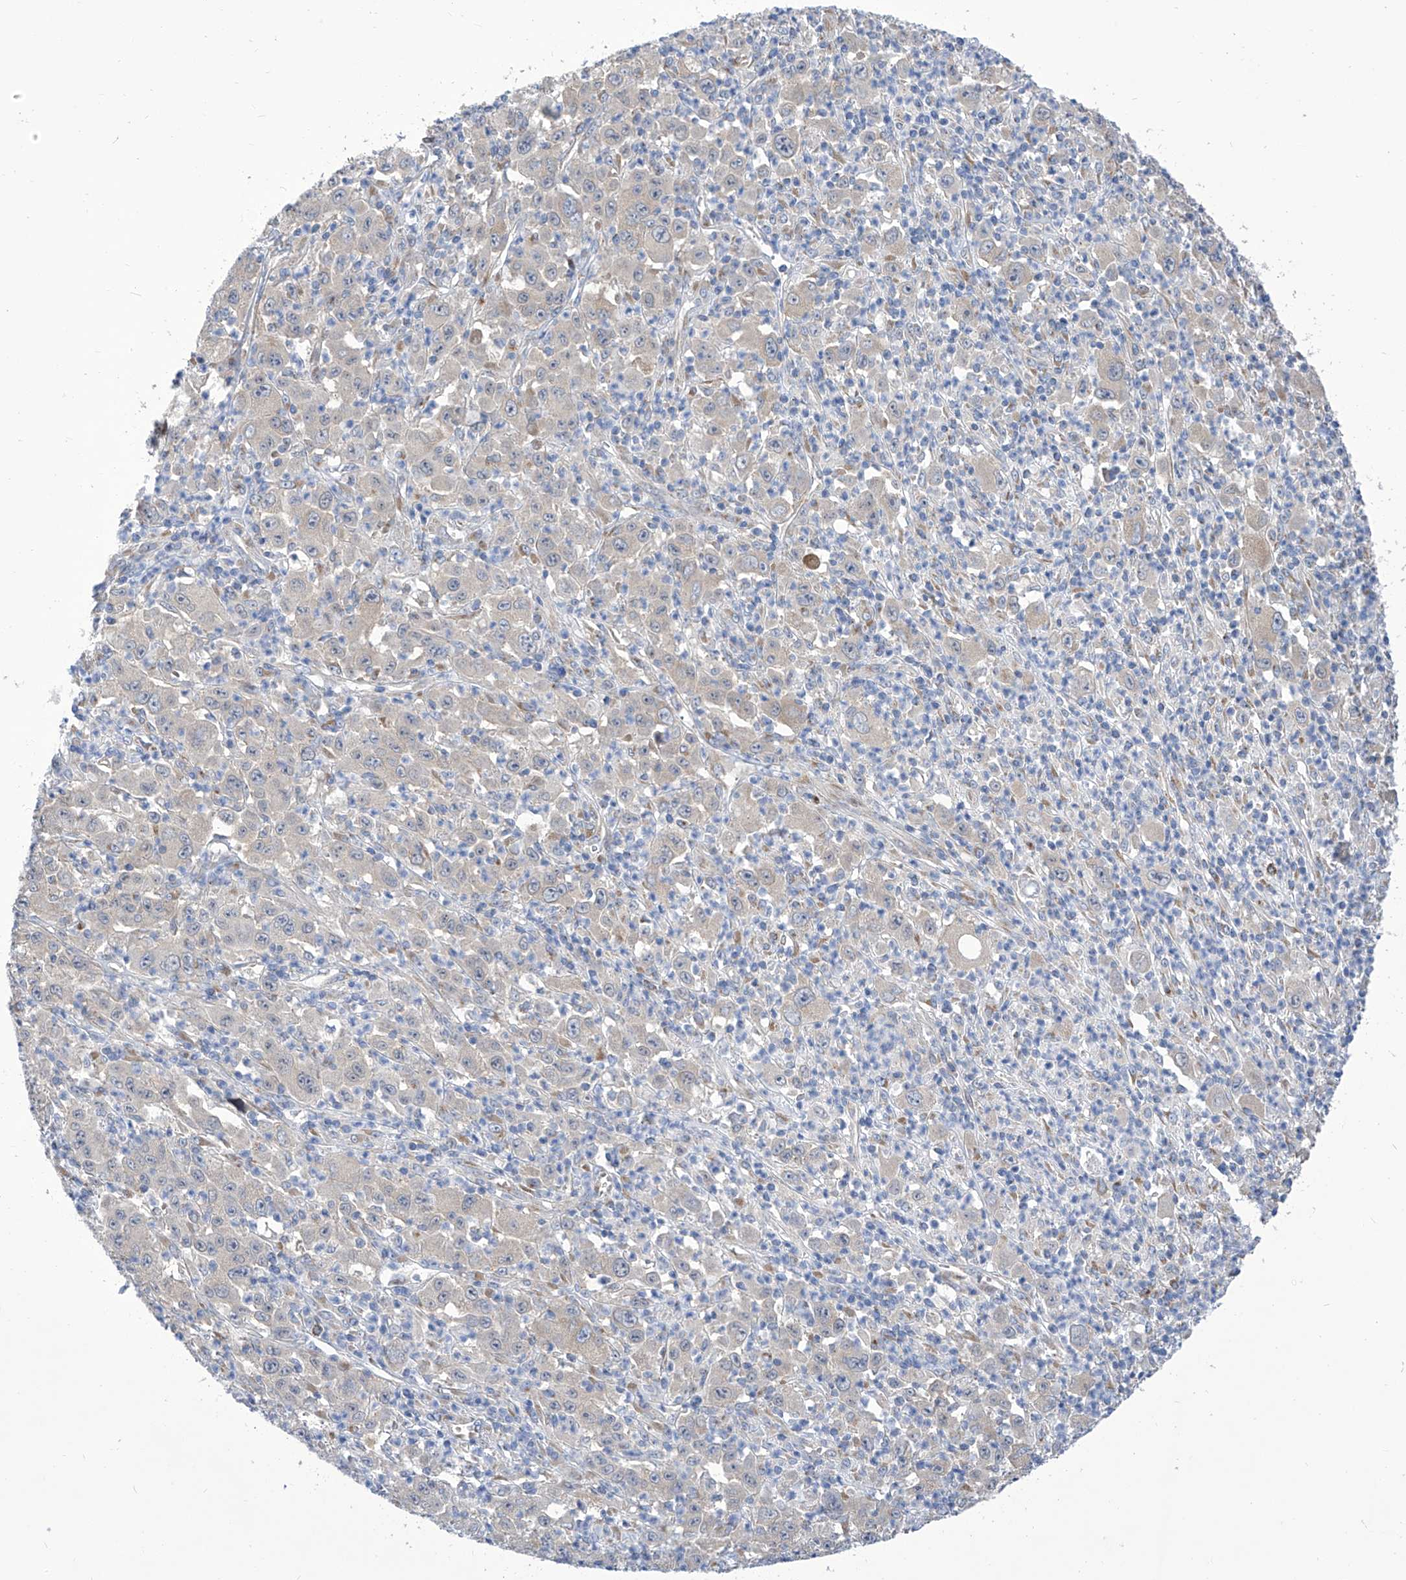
{"staining": {"intensity": "moderate", "quantity": "<25%", "location": "cytoplasmic/membranous"}, "tissue": "melanoma", "cell_type": "Tumor cells", "image_type": "cancer", "snomed": [{"axis": "morphology", "description": "Malignant melanoma, Metastatic site"}, {"axis": "topography", "description": "Skin"}], "caption": "Immunohistochemical staining of melanoma displays low levels of moderate cytoplasmic/membranous protein positivity in about <25% of tumor cells.", "gene": "TJAP1", "patient": {"sex": "female", "age": 56}}